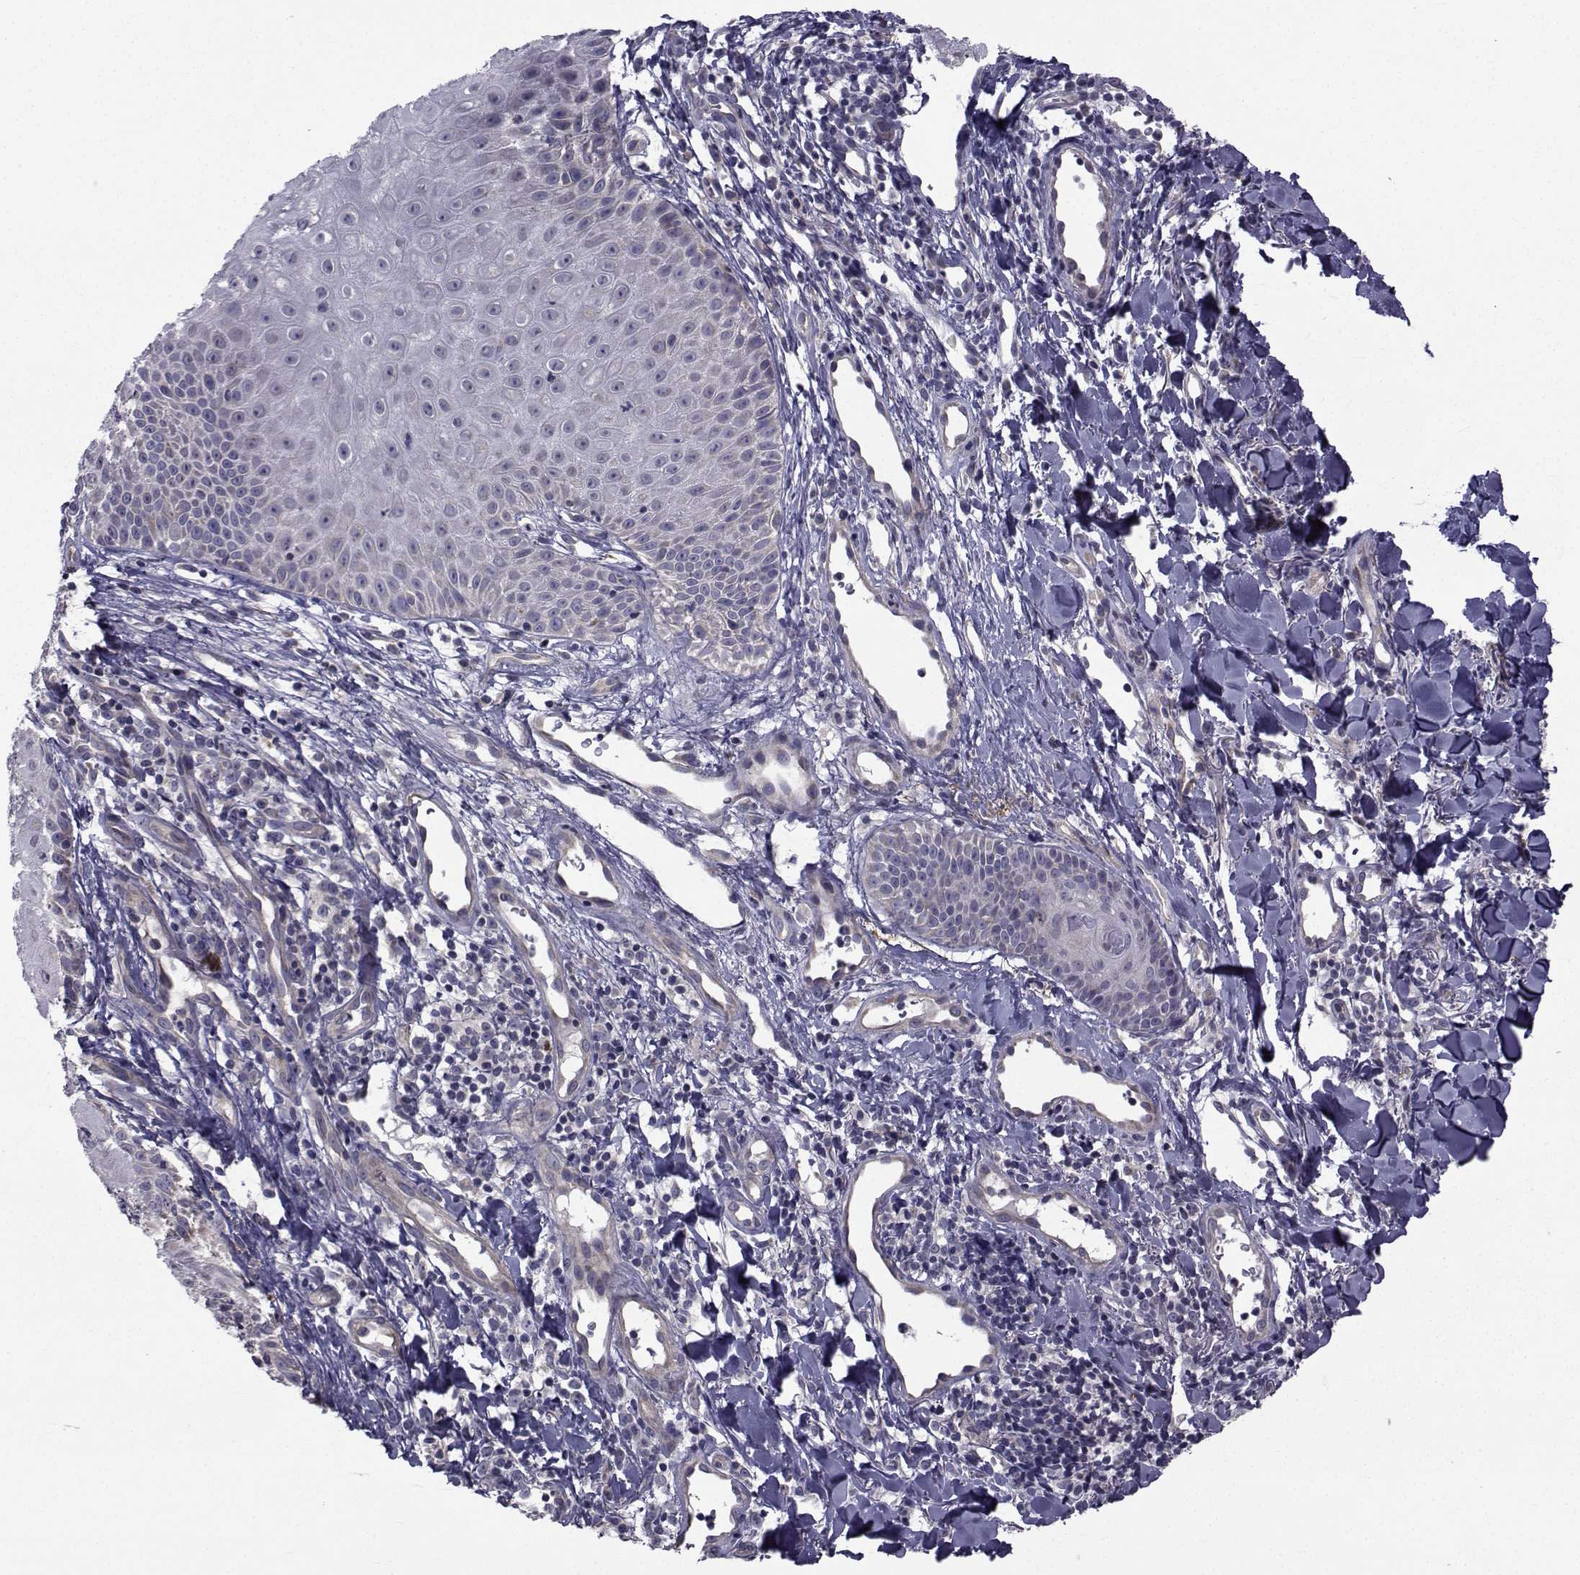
{"staining": {"intensity": "negative", "quantity": "none", "location": "none"}, "tissue": "melanoma", "cell_type": "Tumor cells", "image_type": "cancer", "snomed": [{"axis": "morphology", "description": "Malignant melanoma, NOS"}, {"axis": "topography", "description": "Skin"}], "caption": "This is an IHC image of malignant melanoma. There is no staining in tumor cells.", "gene": "CFAP74", "patient": {"sex": "male", "age": 67}}